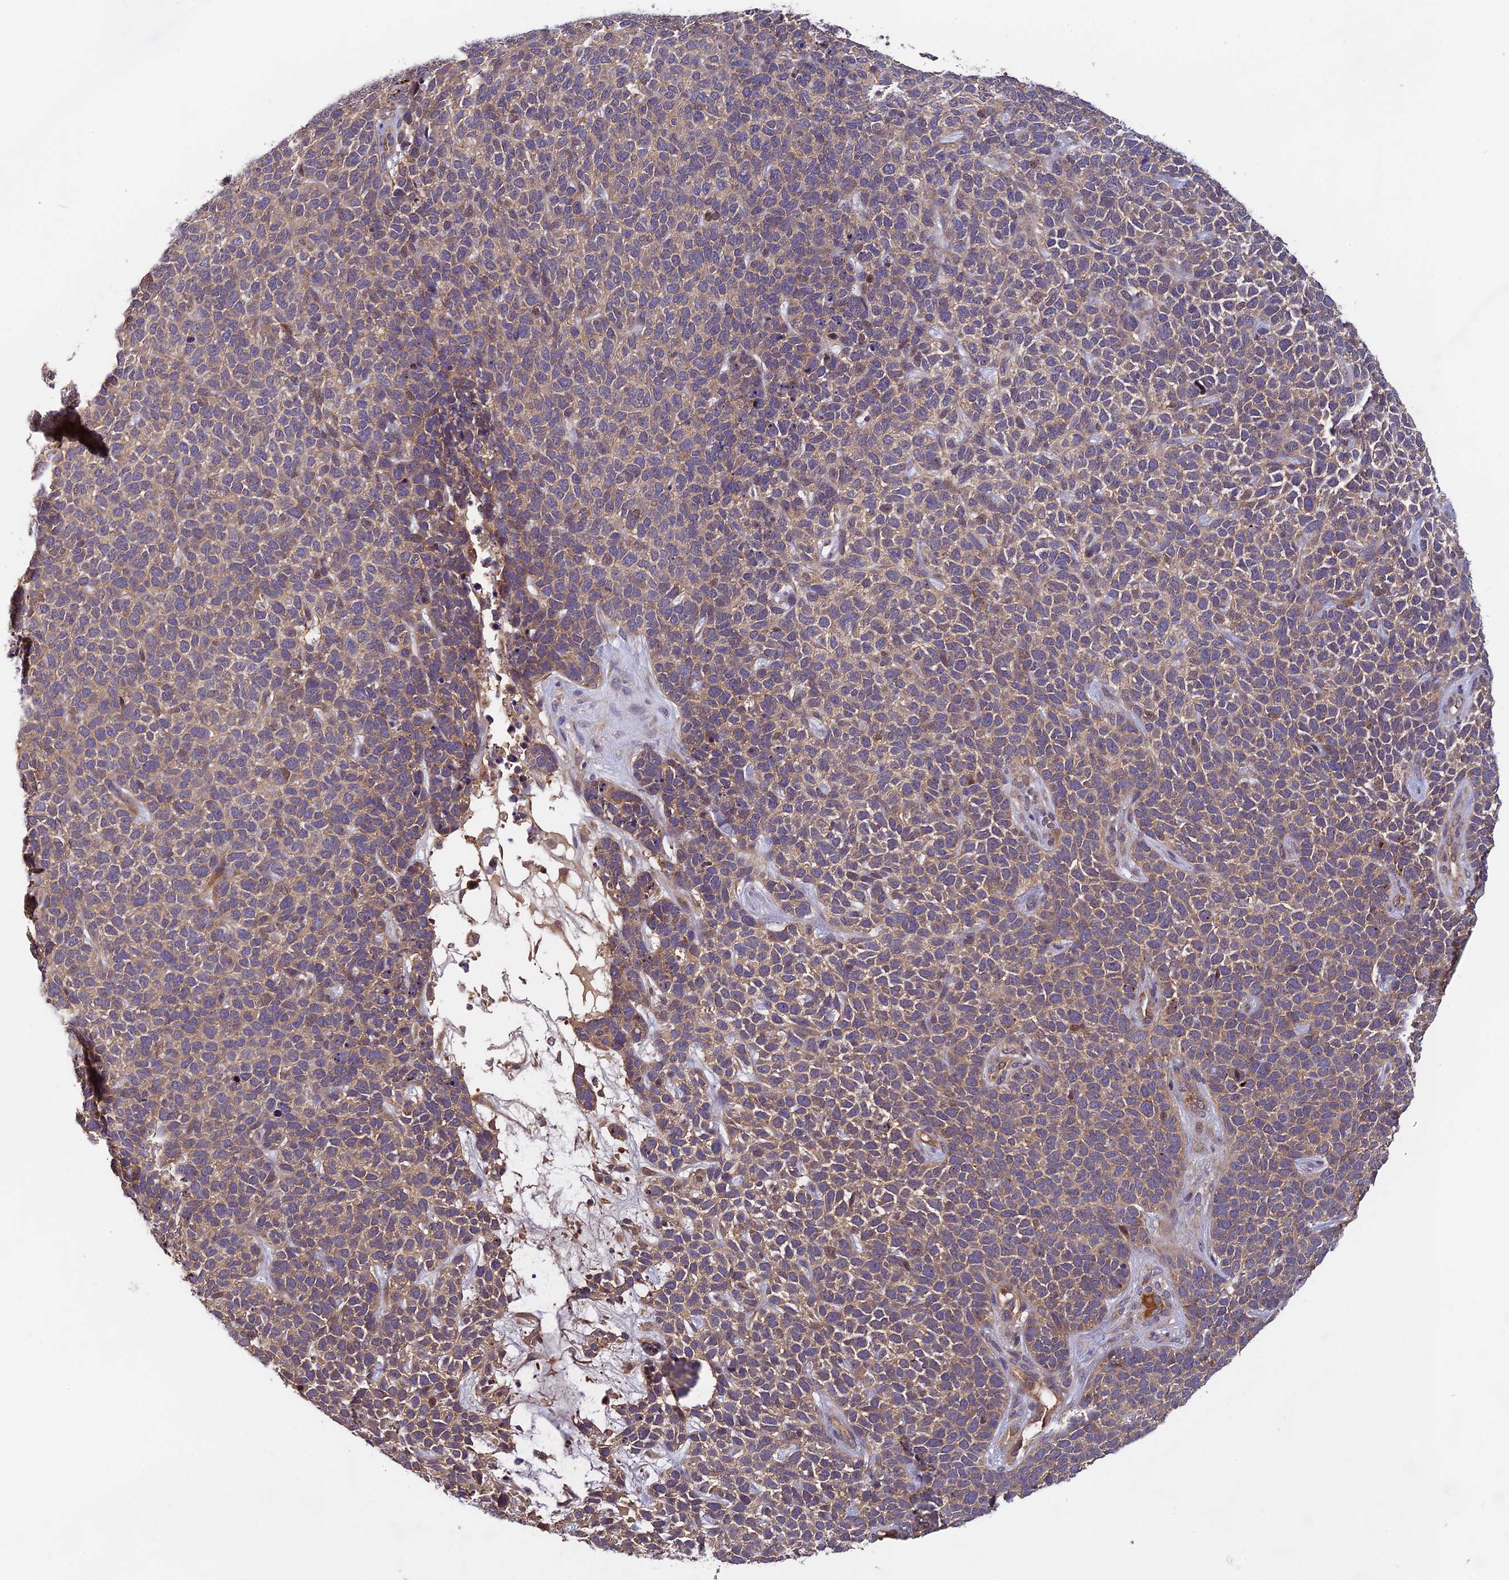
{"staining": {"intensity": "weak", "quantity": "25%-75%", "location": "cytoplasmic/membranous"}, "tissue": "skin cancer", "cell_type": "Tumor cells", "image_type": "cancer", "snomed": [{"axis": "morphology", "description": "Basal cell carcinoma"}, {"axis": "topography", "description": "Skin"}], "caption": "This is a photomicrograph of immunohistochemistry (IHC) staining of skin cancer, which shows weak expression in the cytoplasmic/membranous of tumor cells.", "gene": "PIKFYVE", "patient": {"sex": "female", "age": 84}}